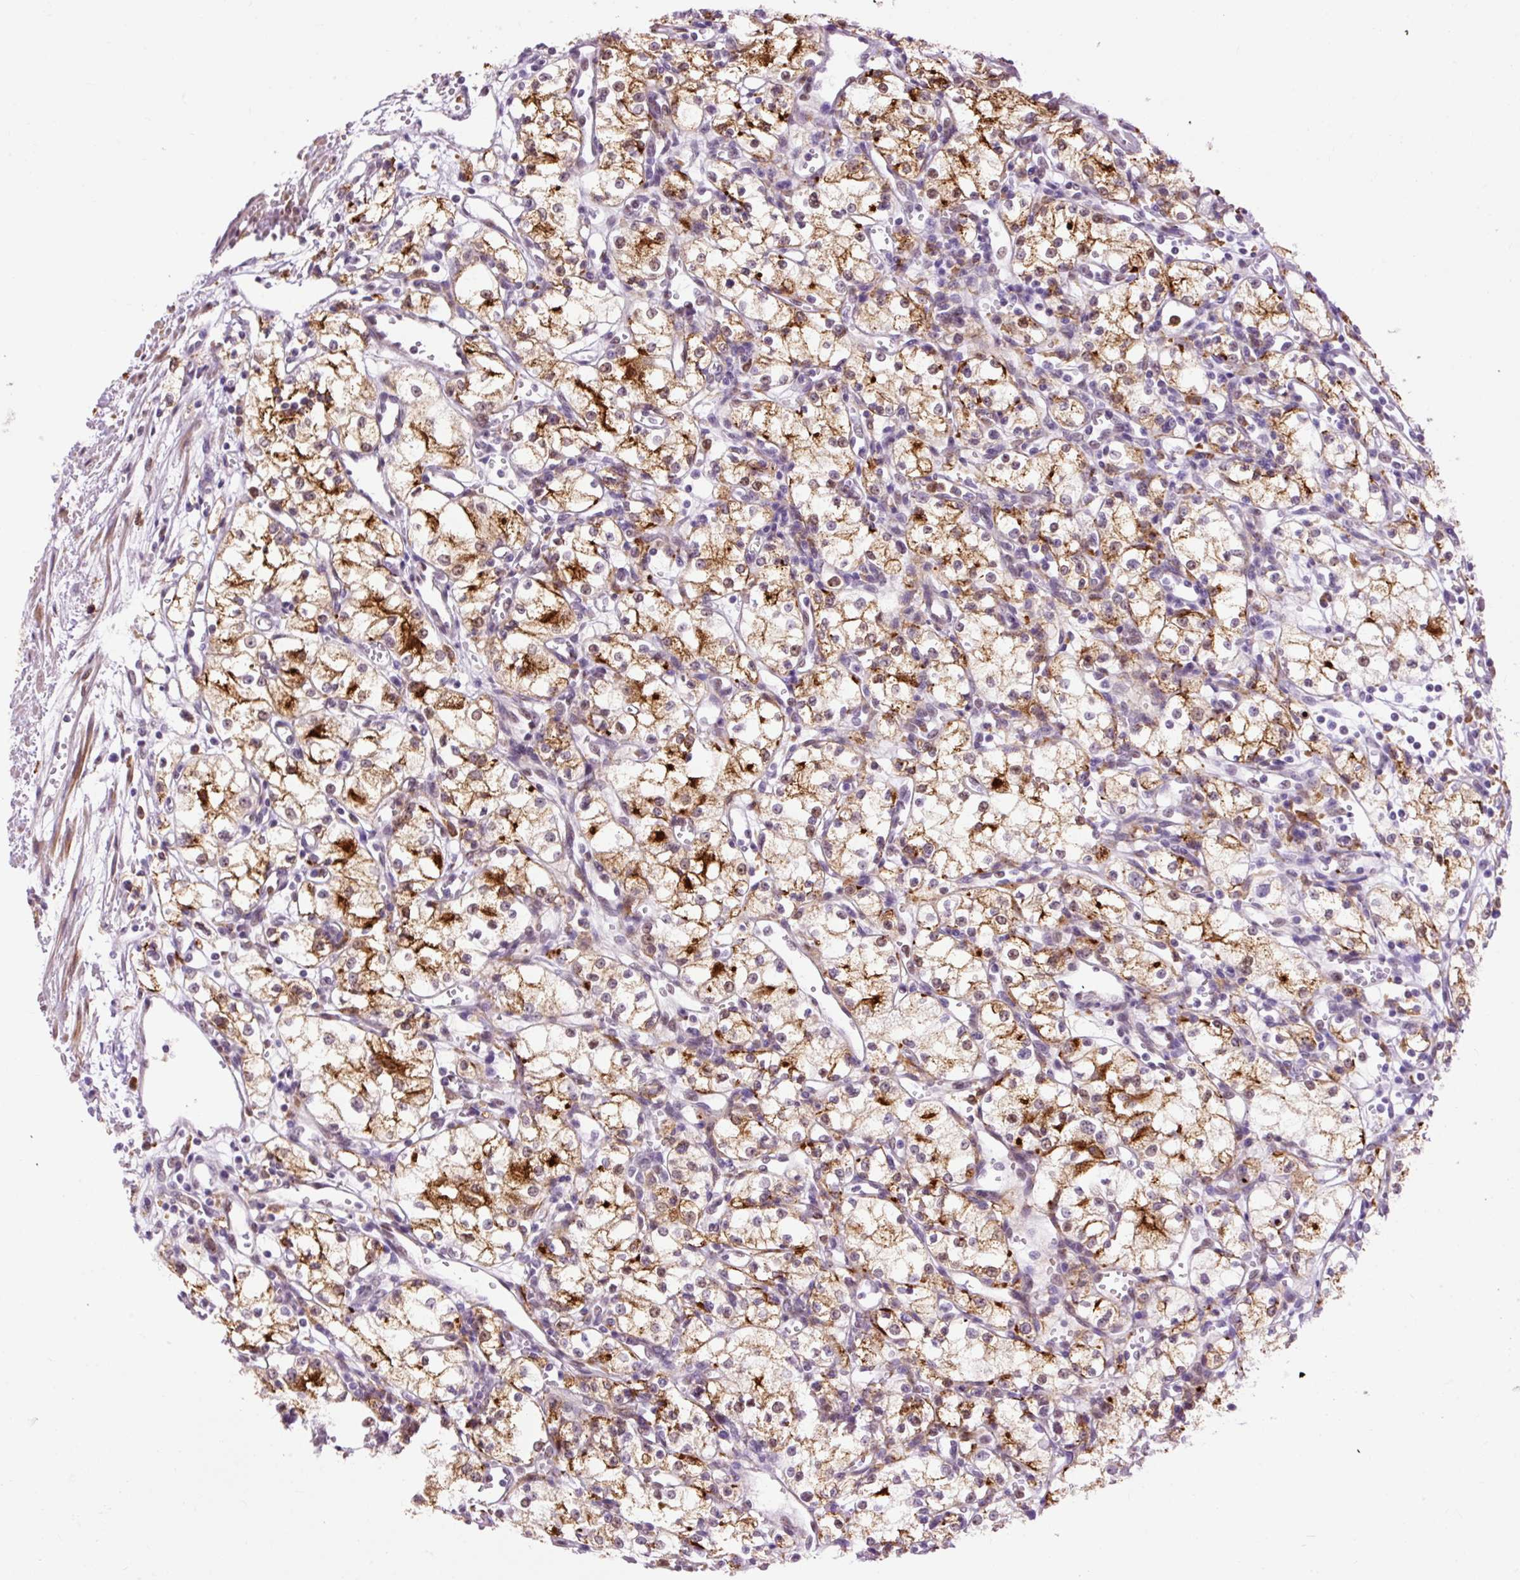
{"staining": {"intensity": "moderate", "quantity": ">75%", "location": "cytoplasmic/membranous,nuclear"}, "tissue": "renal cancer", "cell_type": "Tumor cells", "image_type": "cancer", "snomed": [{"axis": "morphology", "description": "Adenocarcinoma, NOS"}, {"axis": "topography", "description": "Kidney"}], "caption": "There is medium levels of moderate cytoplasmic/membranous and nuclear positivity in tumor cells of renal cancer, as demonstrated by immunohistochemical staining (brown color).", "gene": "LY86", "patient": {"sex": "male", "age": 59}}